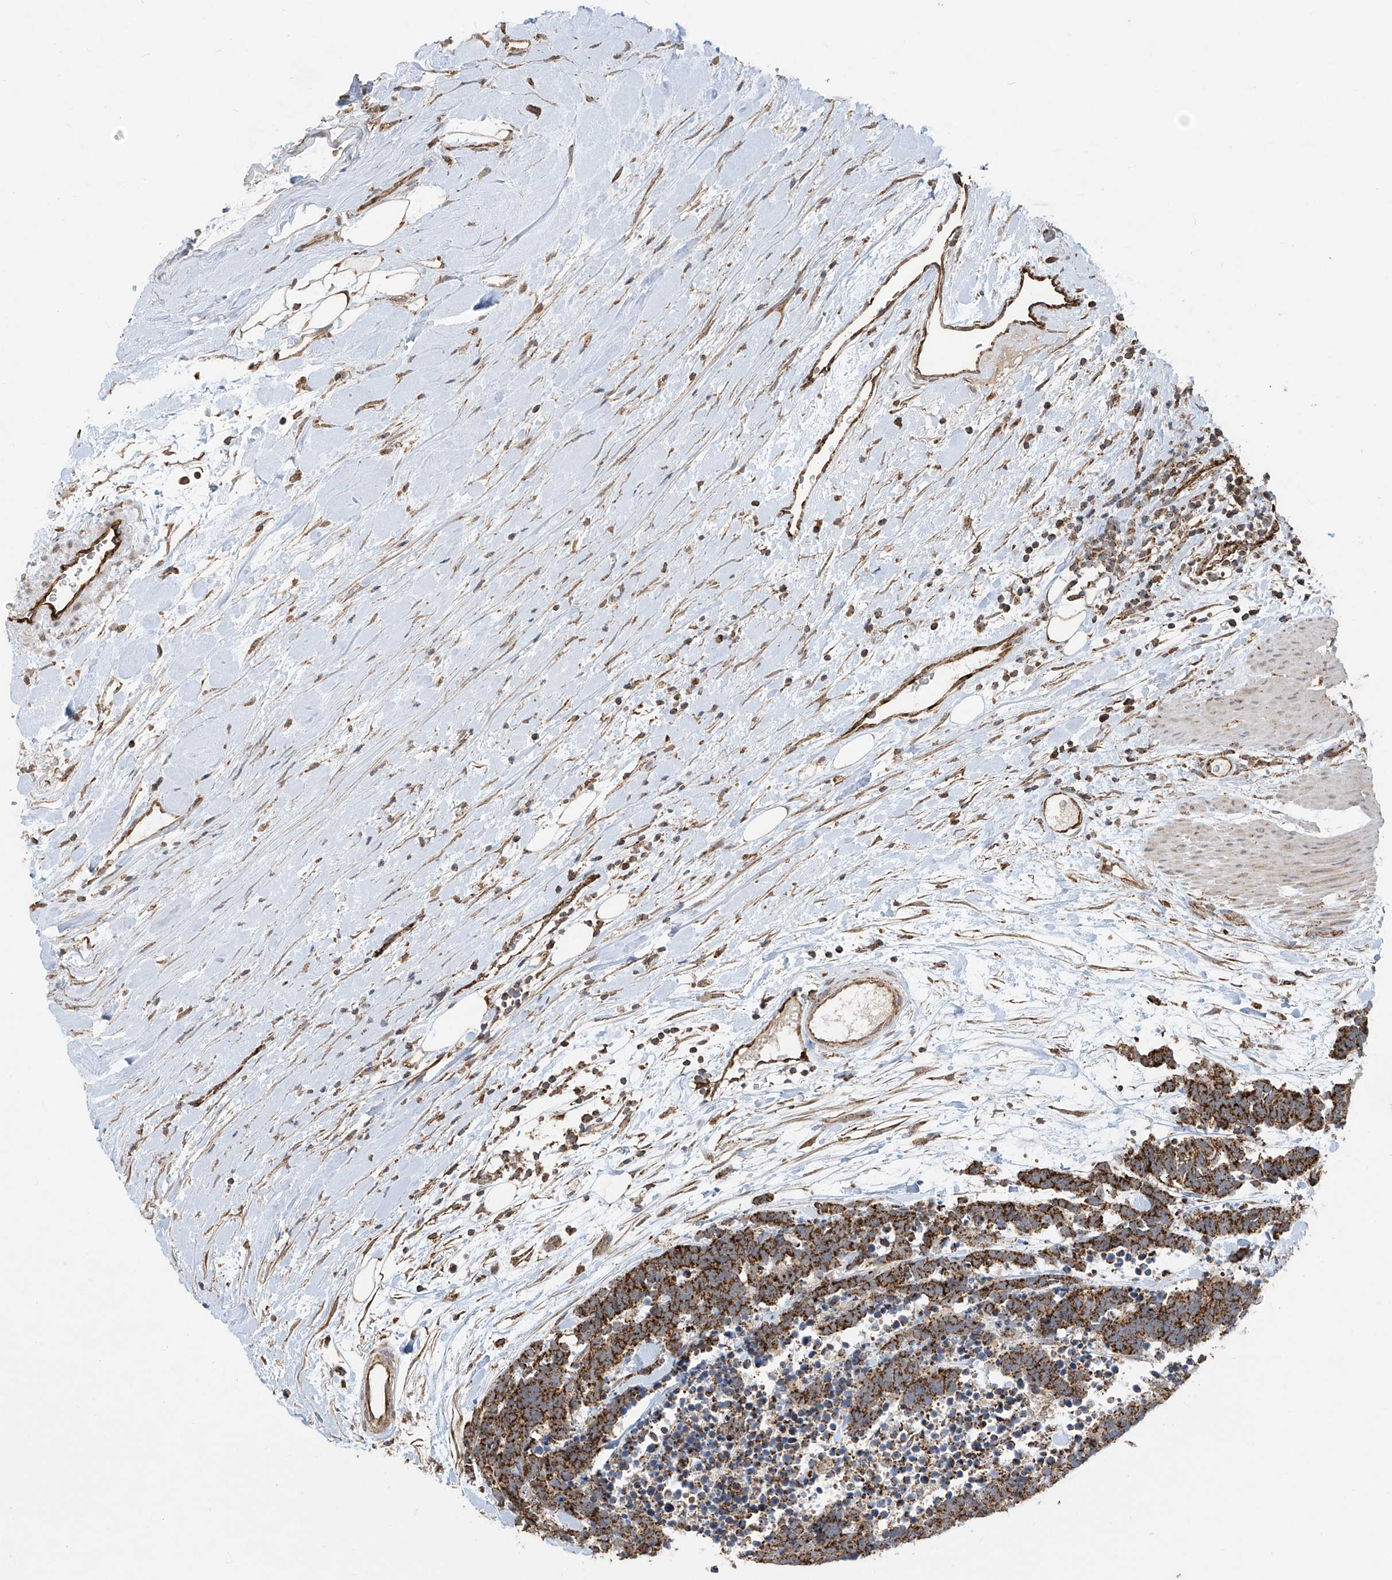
{"staining": {"intensity": "strong", "quantity": ">75%", "location": "cytoplasmic/membranous"}, "tissue": "carcinoid", "cell_type": "Tumor cells", "image_type": "cancer", "snomed": [{"axis": "morphology", "description": "Carcinoma, NOS"}, {"axis": "morphology", "description": "Carcinoid, malignant, NOS"}, {"axis": "topography", "description": "Urinary bladder"}], "caption": "The photomicrograph reveals a brown stain indicating the presence of a protein in the cytoplasmic/membranous of tumor cells in carcinoid.", "gene": "UQCC1", "patient": {"sex": "male", "age": 57}}